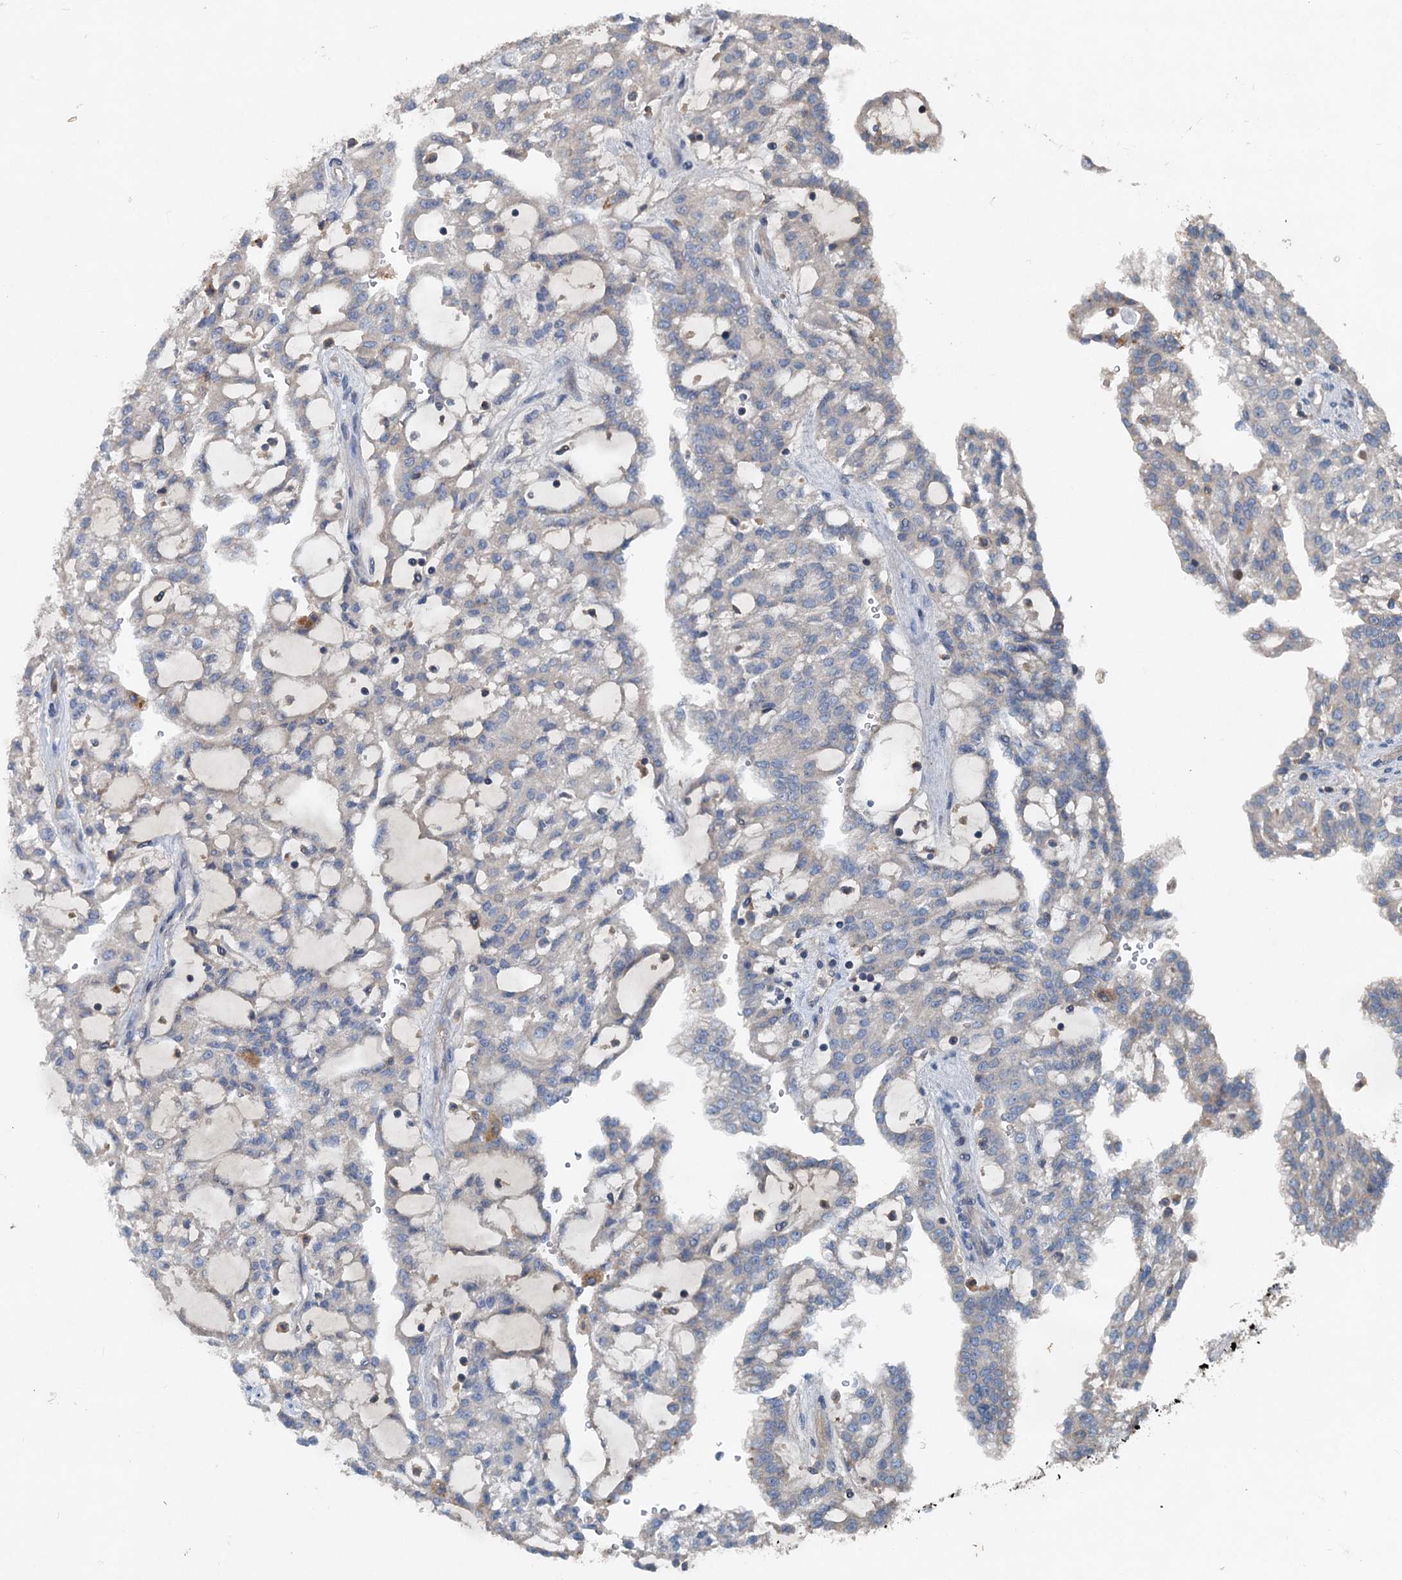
{"staining": {"intensity": "negative", "quantity": "none", "location": "none"}, "tissue": "renal cancer", "cell_type": "Tumor cells", "image_type": "cancer", "snomed": [{"axis": "morphology", "description": "Adenocarcinoma, NOS"}, {"axis": "topography", "description": "Kidney"}], "caption": "Tumor cells are negative for brown protein staining in renal adenocarcinoma.", "gene": "TAPBPL", "patient": {"sex": "male", "age": 63}}